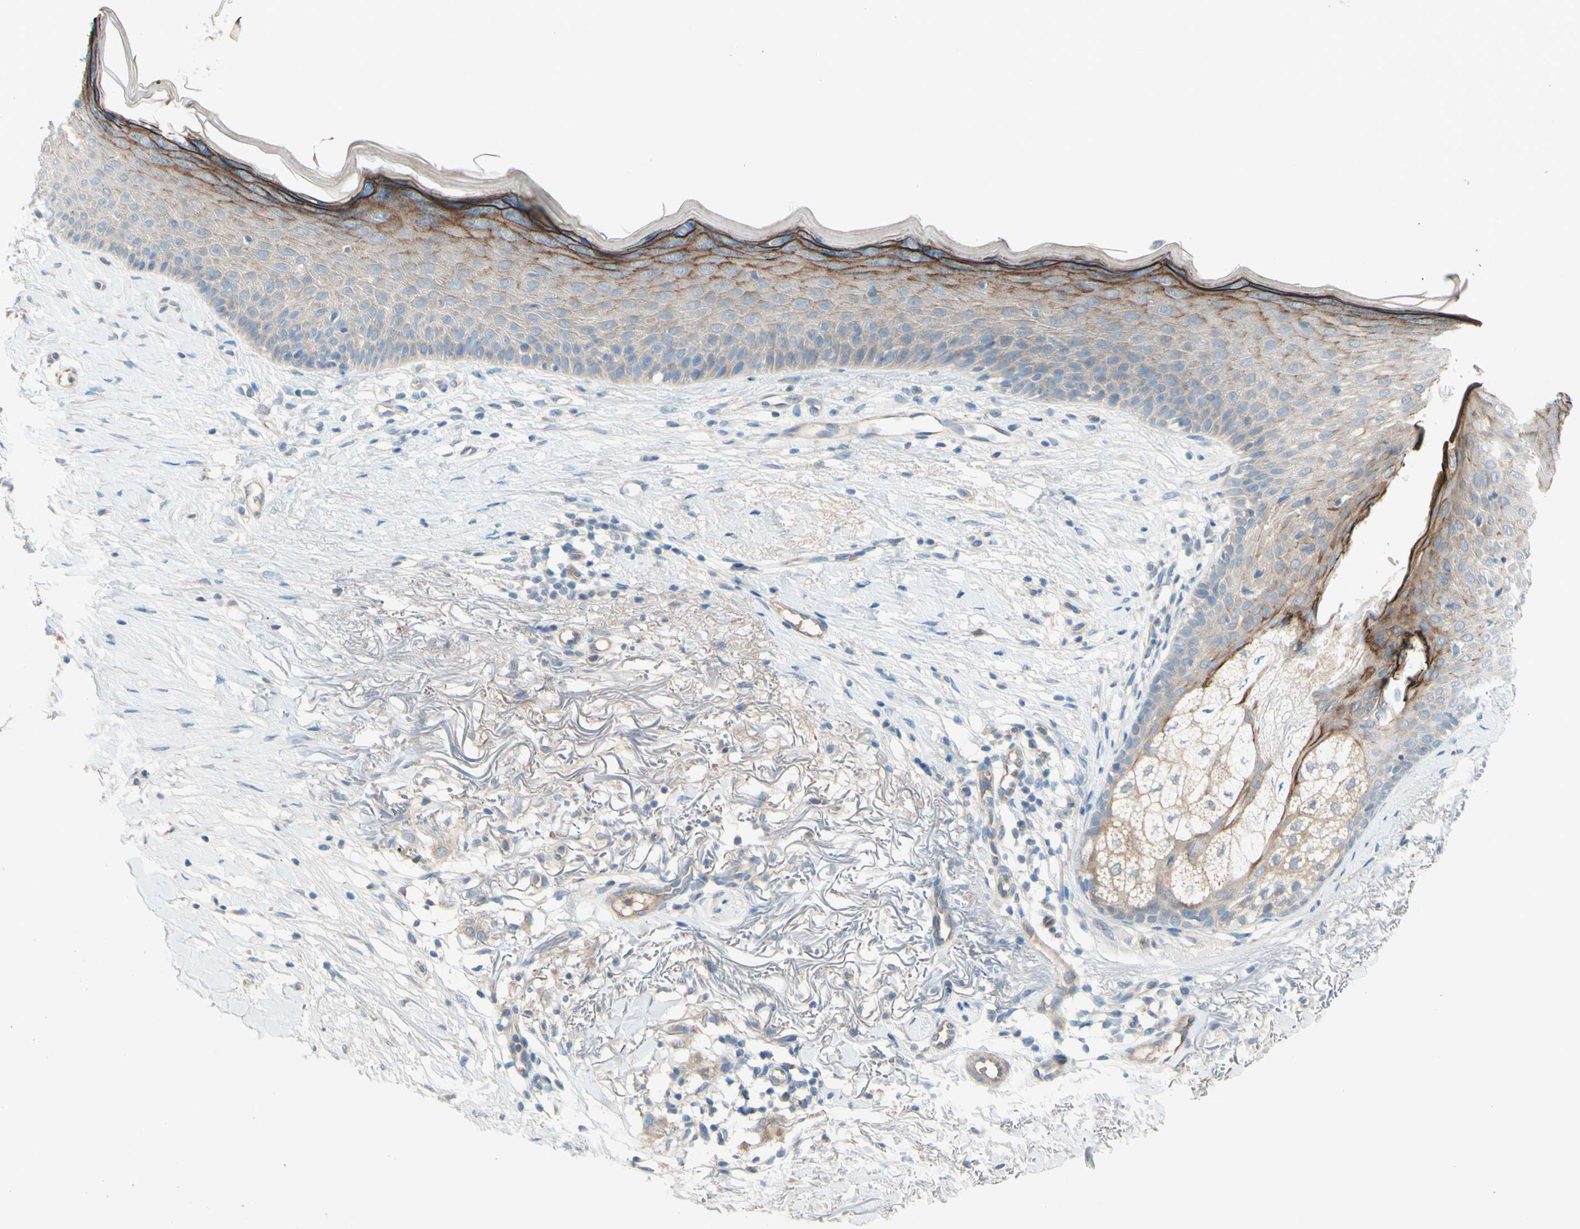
{"staining": {"intensity": "weak", "quantity": "25%-75%", "location": "cytoplasmic/membranous"}, "tissue": "skin cancer", "cell_type": "Tumor cells", "image_type": "cancer", "snomed": [{"axis": "morphology", "description": "Basal cell carcinoma"}, {"axis": "topography", "description": "Skin"}], "caption": "A photomicrograph showing weak cytoplasmic/membranous positivity in about 25%-75% of tumor cells in skin cancer (basal cell carcinoma), as visualized by brown immunohistochemical staining.", "gene": "IL2", "patient": {"sex": "female", "age": 70}}